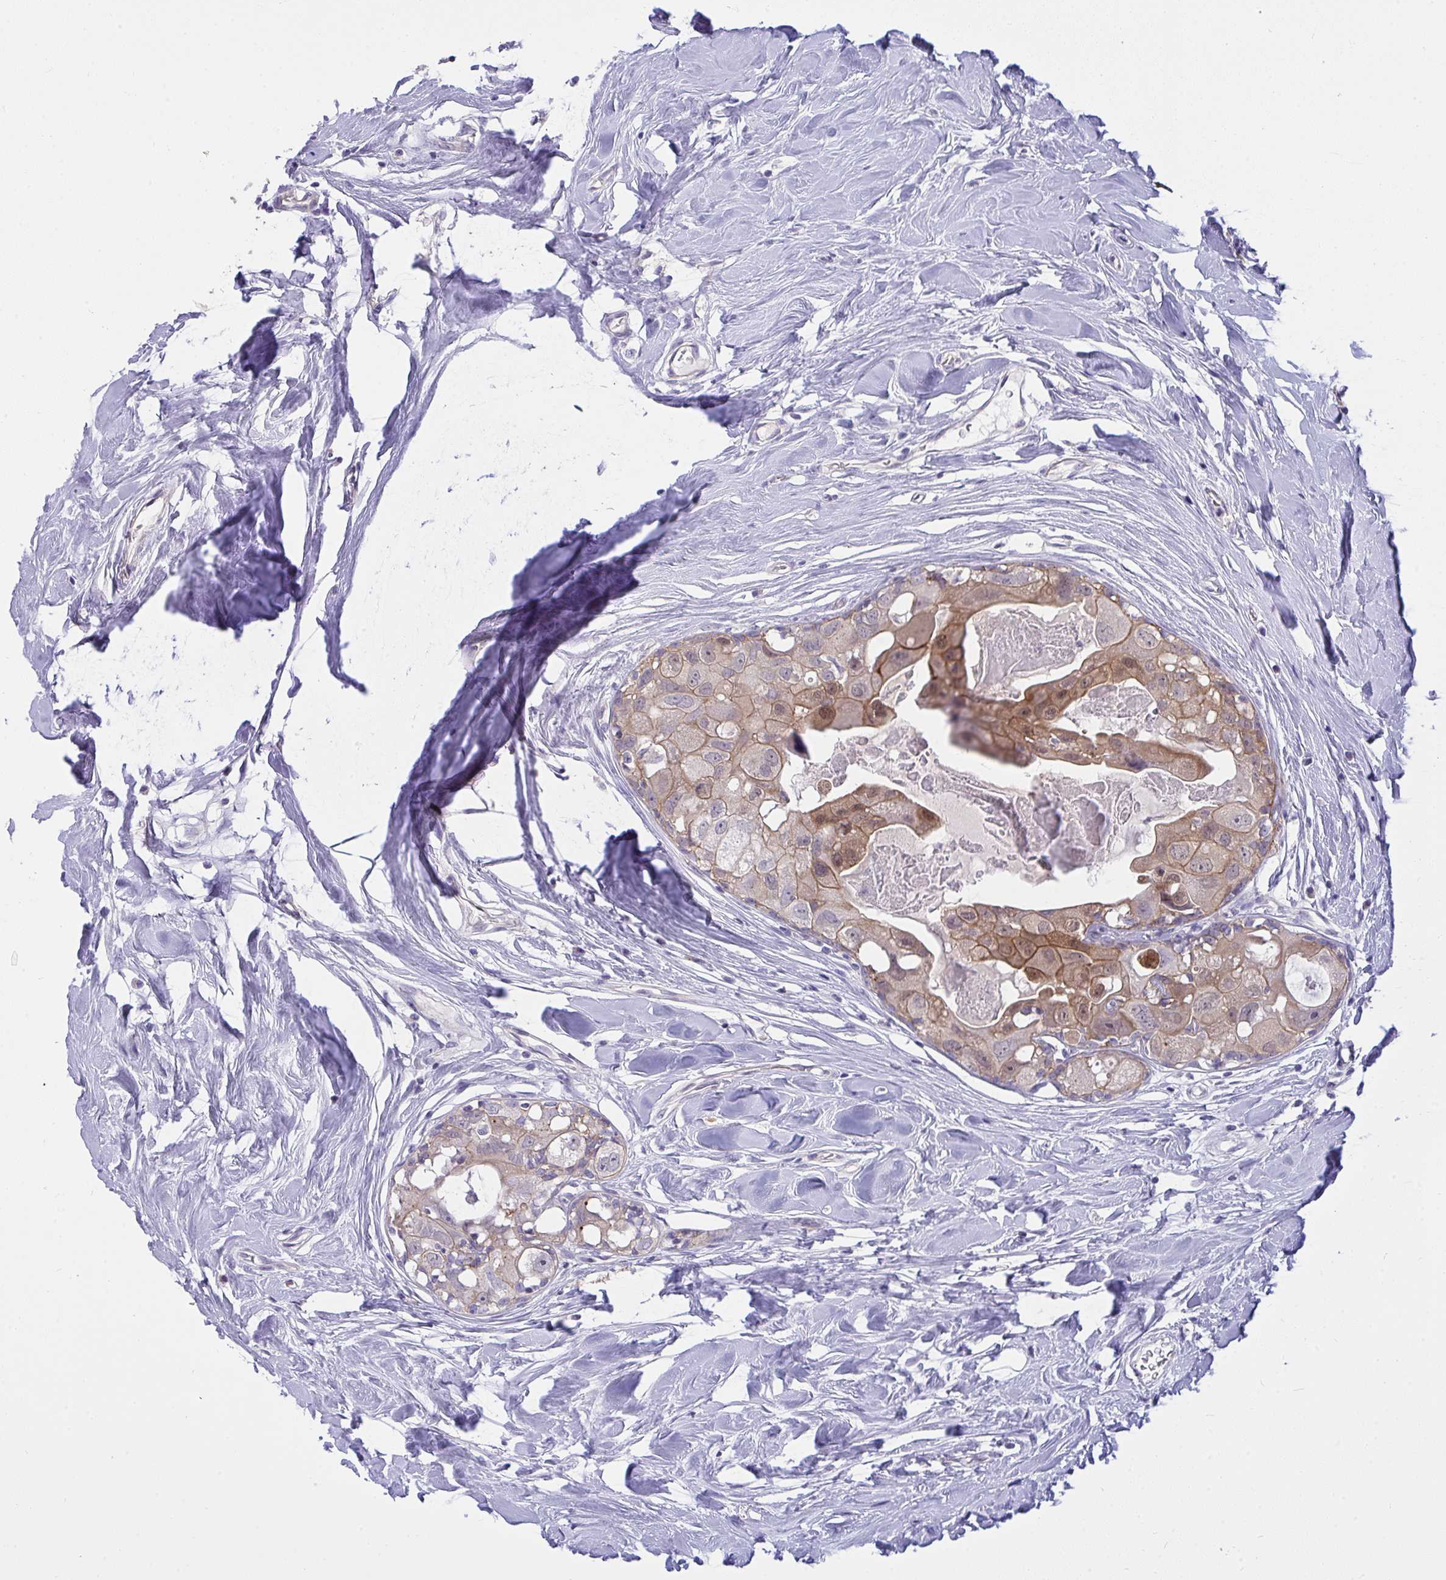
{"staining": {"intensity": "moderate", "quantity": ">75%", "location": "cytoplasmic/membranous,nuclear"}, "tissue": "breast cancer", "cell_type": "Tumor cells", "image_type": "cancer", "snomed": [{"axis": "morphology", "description": "Duct carcinoma"}, {"axis": "topography", "description": "Breast"}], "caption": "Protein expression analysis of human breast cancer (infiltrating ductal carcinoma) reveals moderate cytoplasmic/membranous and nuclear positivity in approximately >75% of tumor cells. (brown staining indicates protein expression, while blue staining denotes nuclei).", "gene": "HOXD12", "patient": {"sex": "female", "age": 43}}